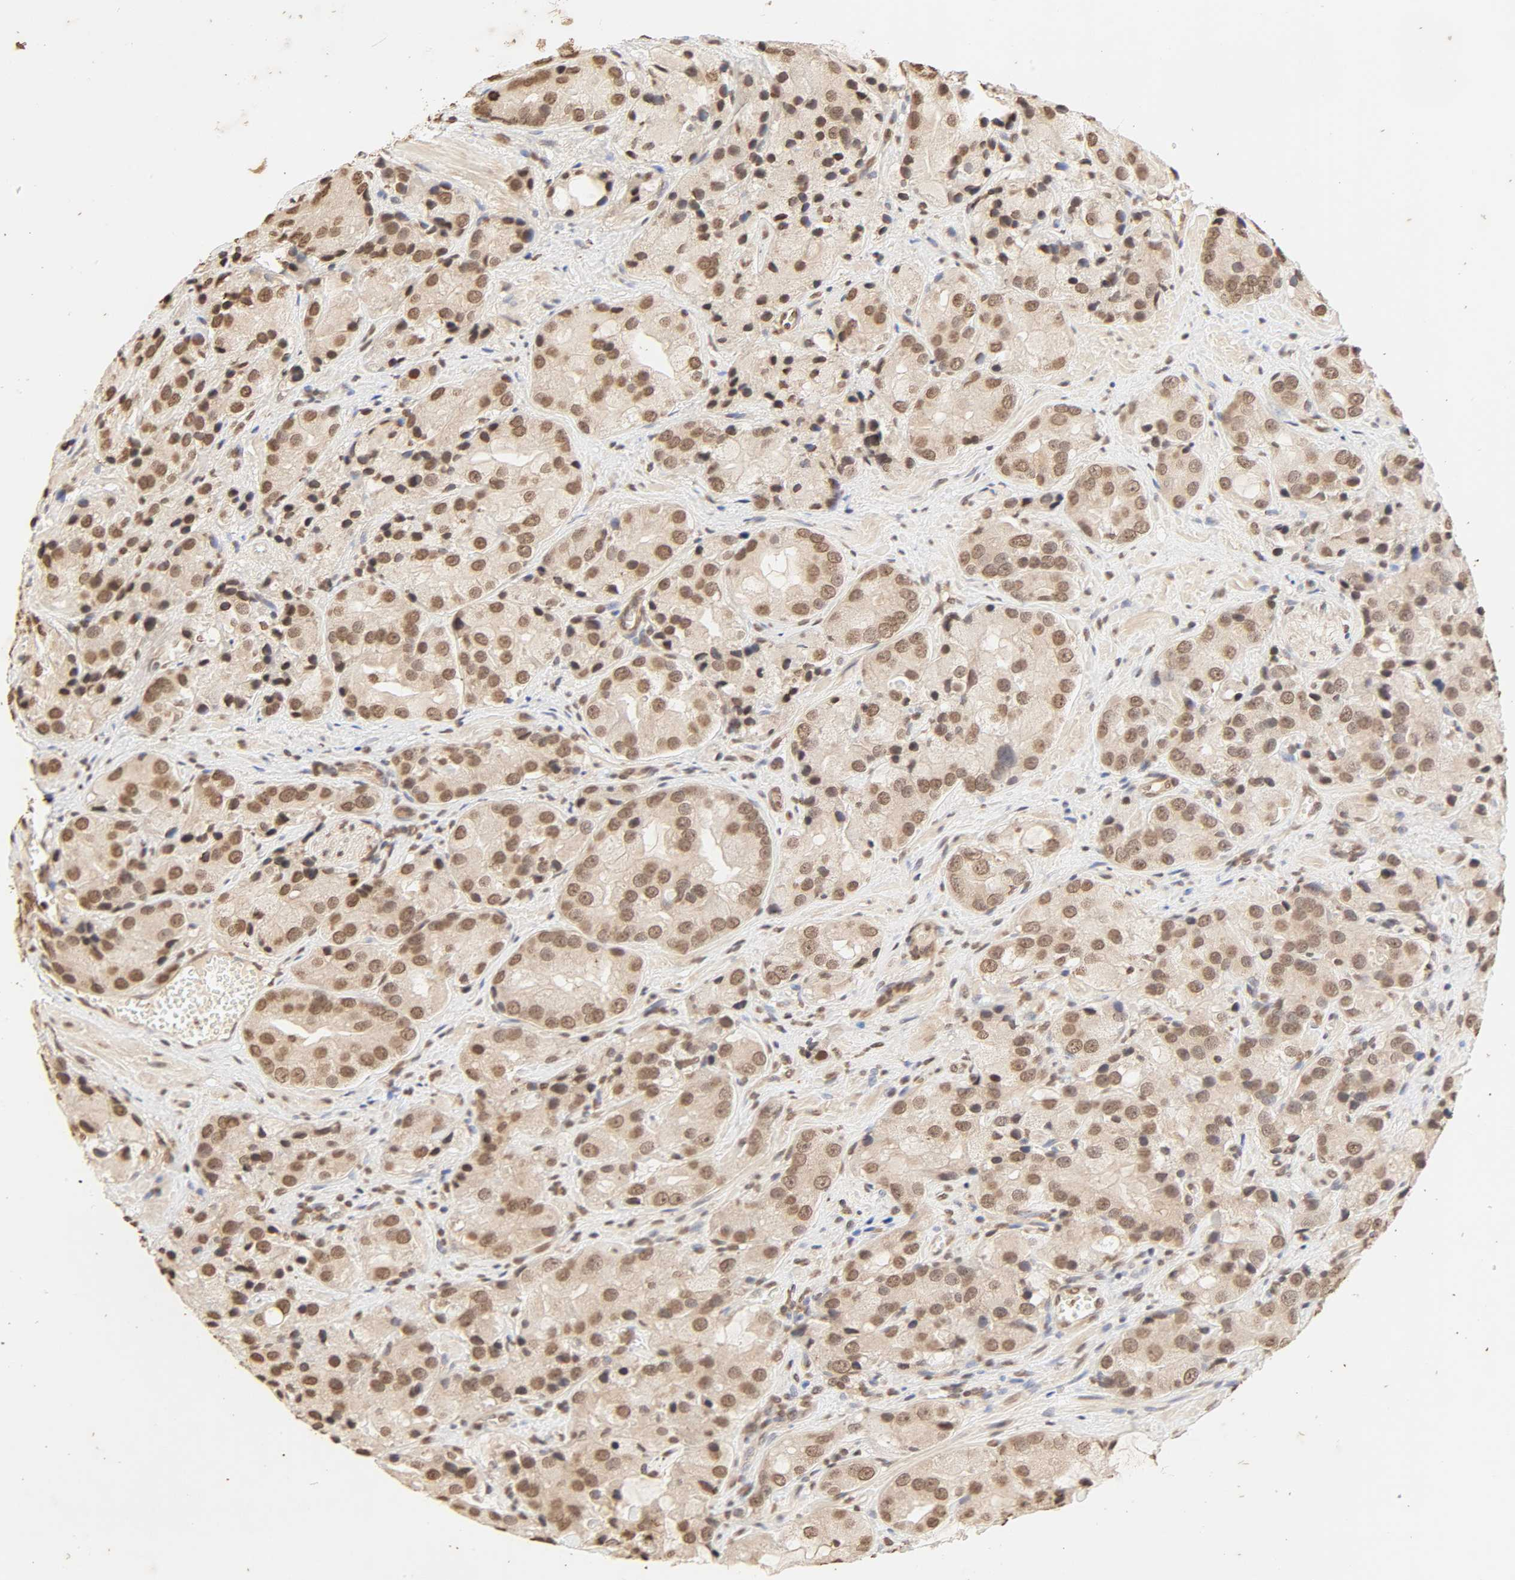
{"staining": {"intensity": "moderate", "quantity": ">75%", "location": "cytoplasmic/membranous,nuclear"}, "tissue": "prostate cancer", "cell_type": "Tumor cells", "image_type": "cancer", "snomed": [{"axis": "morphology", "description": "Adenocarcinoma, High grade"}, {"axis": "topography", "description": "Prostate"}], "caption": "Tumor cells demonstrate medium levels of moderate cytoplasmic/membranous and nuclear expression in approximately >75% of cells in human prostate high-grade adenocarcinoma. The staining is performed using DAB (3,3'-diaminobenzidine) brown chromogen to label protein expression. The nuclei are counter-stained blue using hematoxylin.", "gene": "TBL1X", "patient": {"sex": "male", "age": 70}}